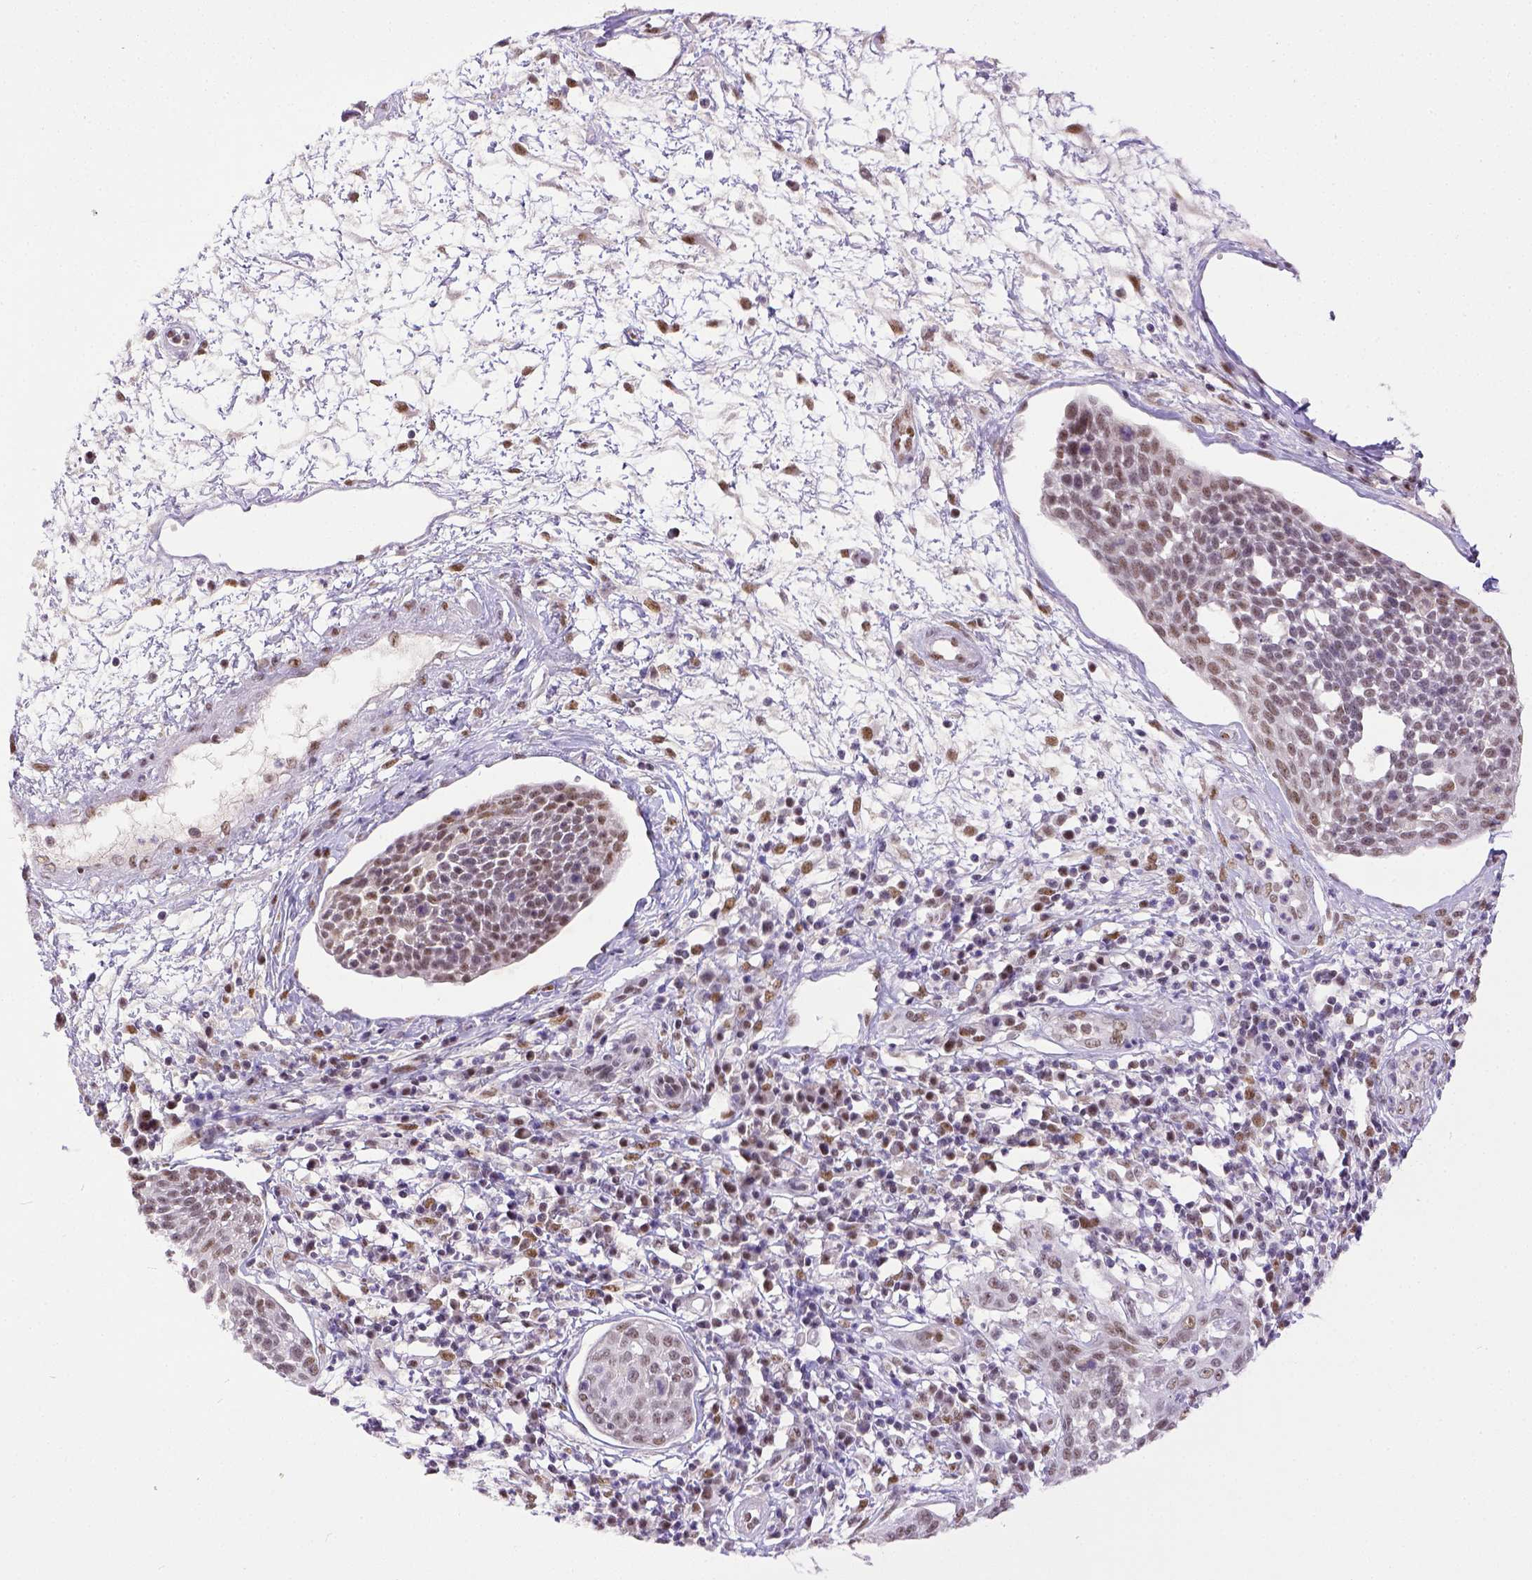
{"staining": {"intensity": "moderate", "quantity": ">75%", "location": "nuclear"}, "tissue": "cervical cancer", "cell_type": "Tumor cells", "image_type": "cancer", "snomed": [{"axis": "morphology", "description": "Squamous cell carcinoma, NOS"}, {"axis": "topography", "description": "Cervix"}], "caption": "IHC micrograph of cervical squamous cell carcinoma stained for a protein (brown), which shows medium levels of moderate nuclear expression in approximately >75% of tumor cells.", "gene": "ERCC1", "patient": {"sex": "female", "age": 34}}